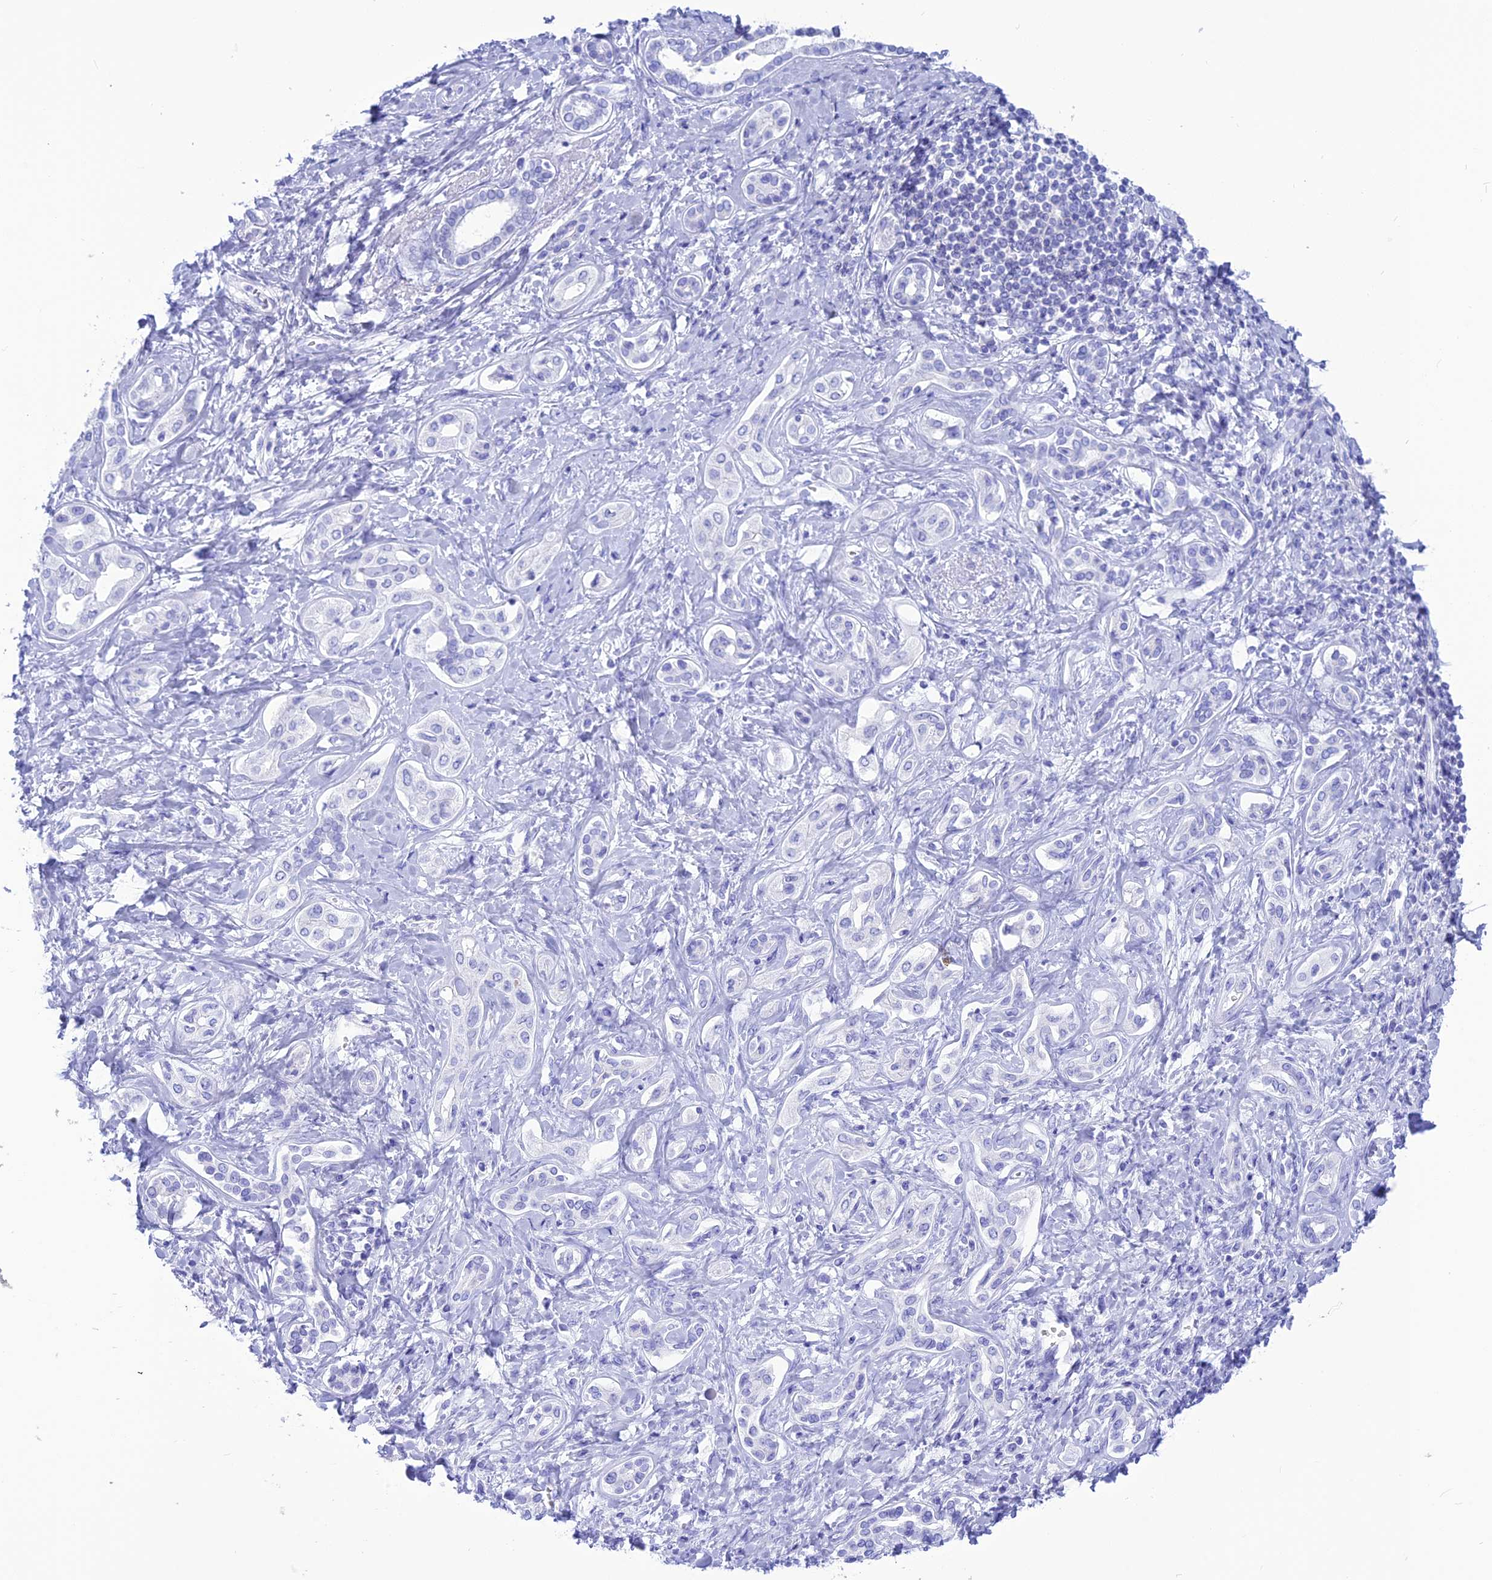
{"staining": {"intensity": "negative", "quantity": "none", "location": "none"}, "tissue": "liver cancer", "cell_type": "Tumor cells", "image_type": "cancer", "snomed": [{"axis": "morphology", "description": "Cholangiocarcinoma"}, {"axis": "topography", "description": "Liver"}], "caption": "Cholangiocarcinoma (liver) stained for a protein using immunohistochemistry (IHC) exhibits no staining tumor cells.", "gene": "GLYATL1", "patient": {"sex": "female", "age": 77}}